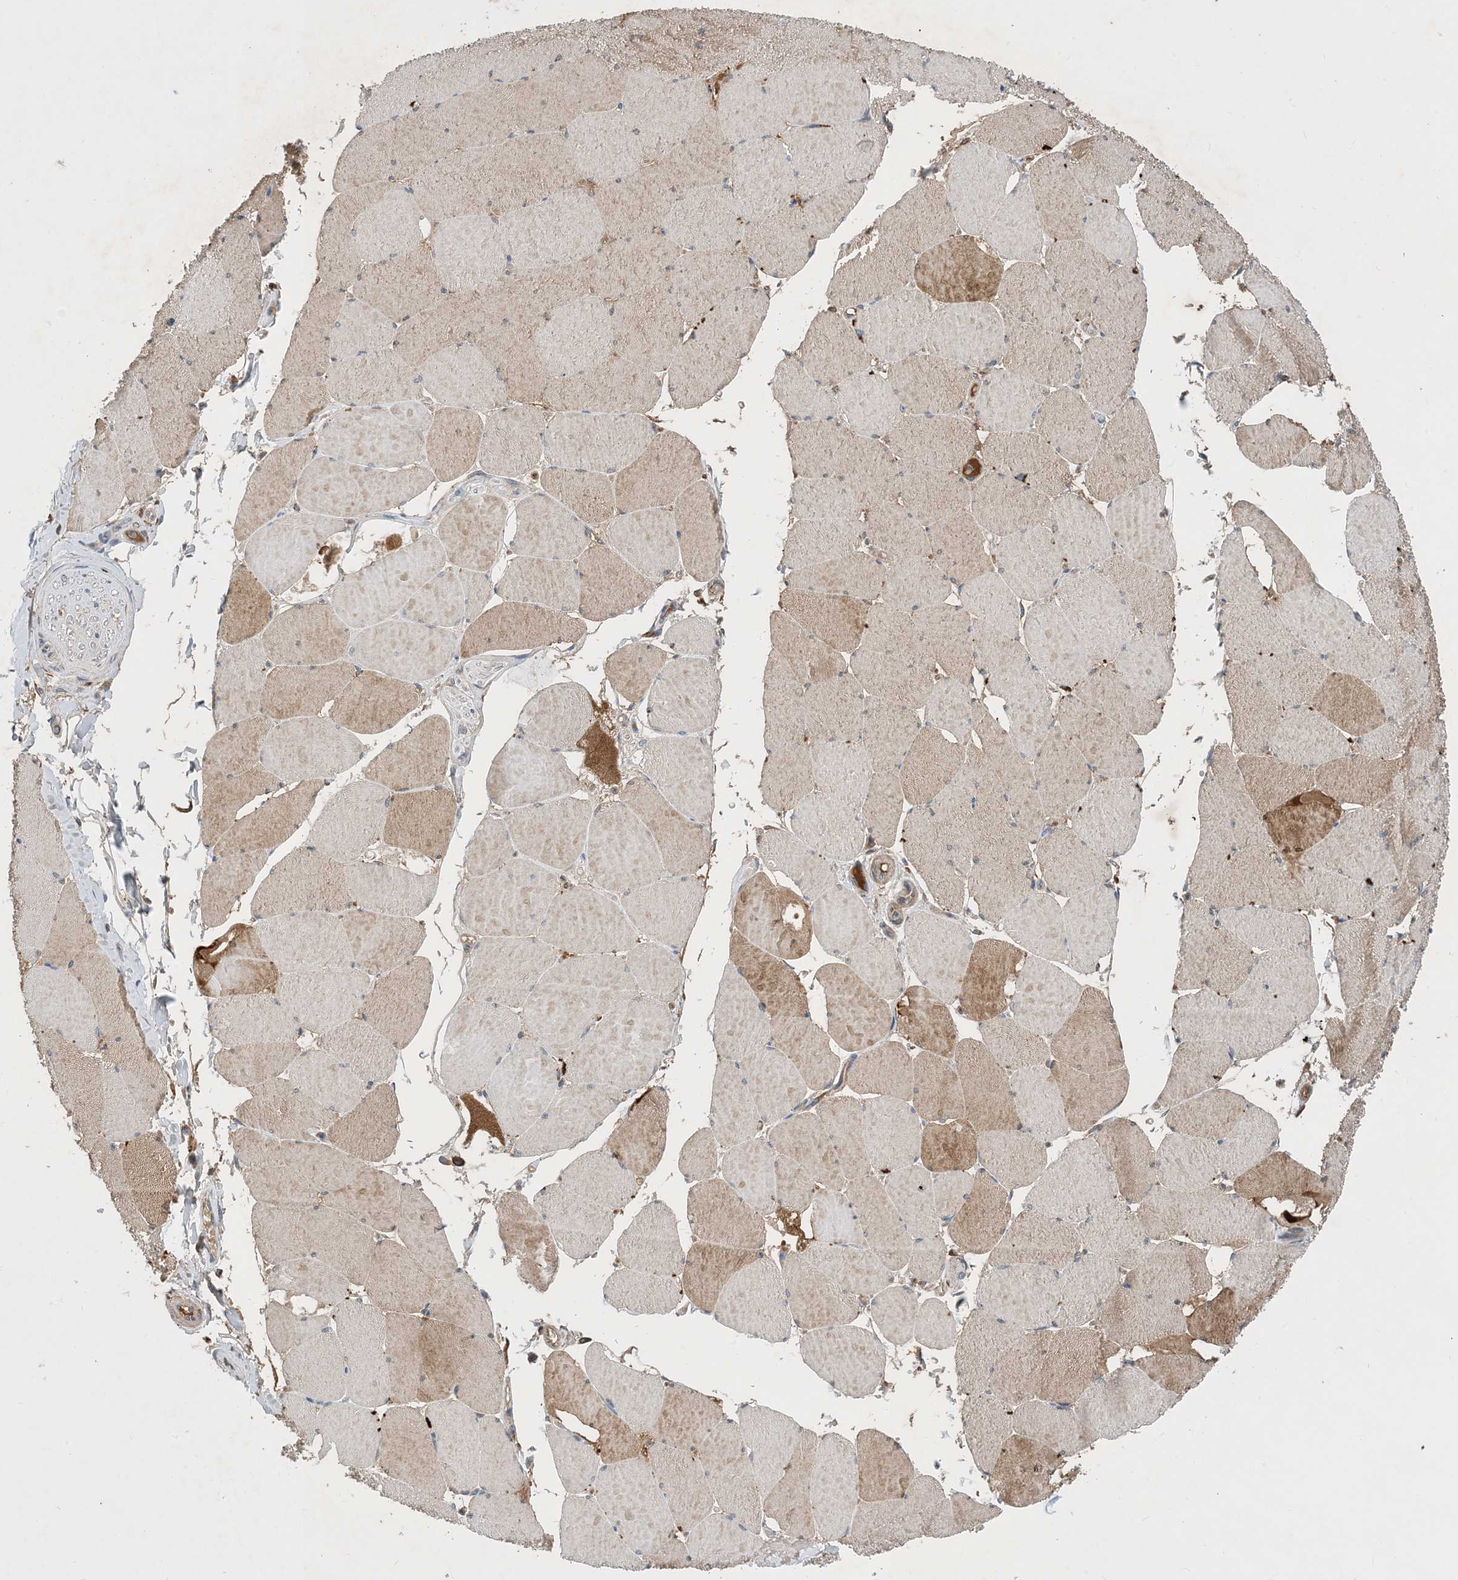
{"staining": {"intensity": "moderate", "quantity": ">75%", "location": "cytoplasmic/membranous"}, "tissue": "skeletal muscle", "cell_type": "Myocytes", "image_type": "normal", "snomed": [{"axis": "morphology", "description": "Normal tissue, NOS"}, {"axis": "topography", "description": "Skeletal muscle"}, {"axis": "topography", "description": "Head-Neck"}], "caption": "The image reveals staining of benign skeletal muscle, revealing moderate cytoplasmic/membranous protein positivity (brown color) within myocytes.", "gene": "STK19", "patient": {"sex": "male", "age": 66}}